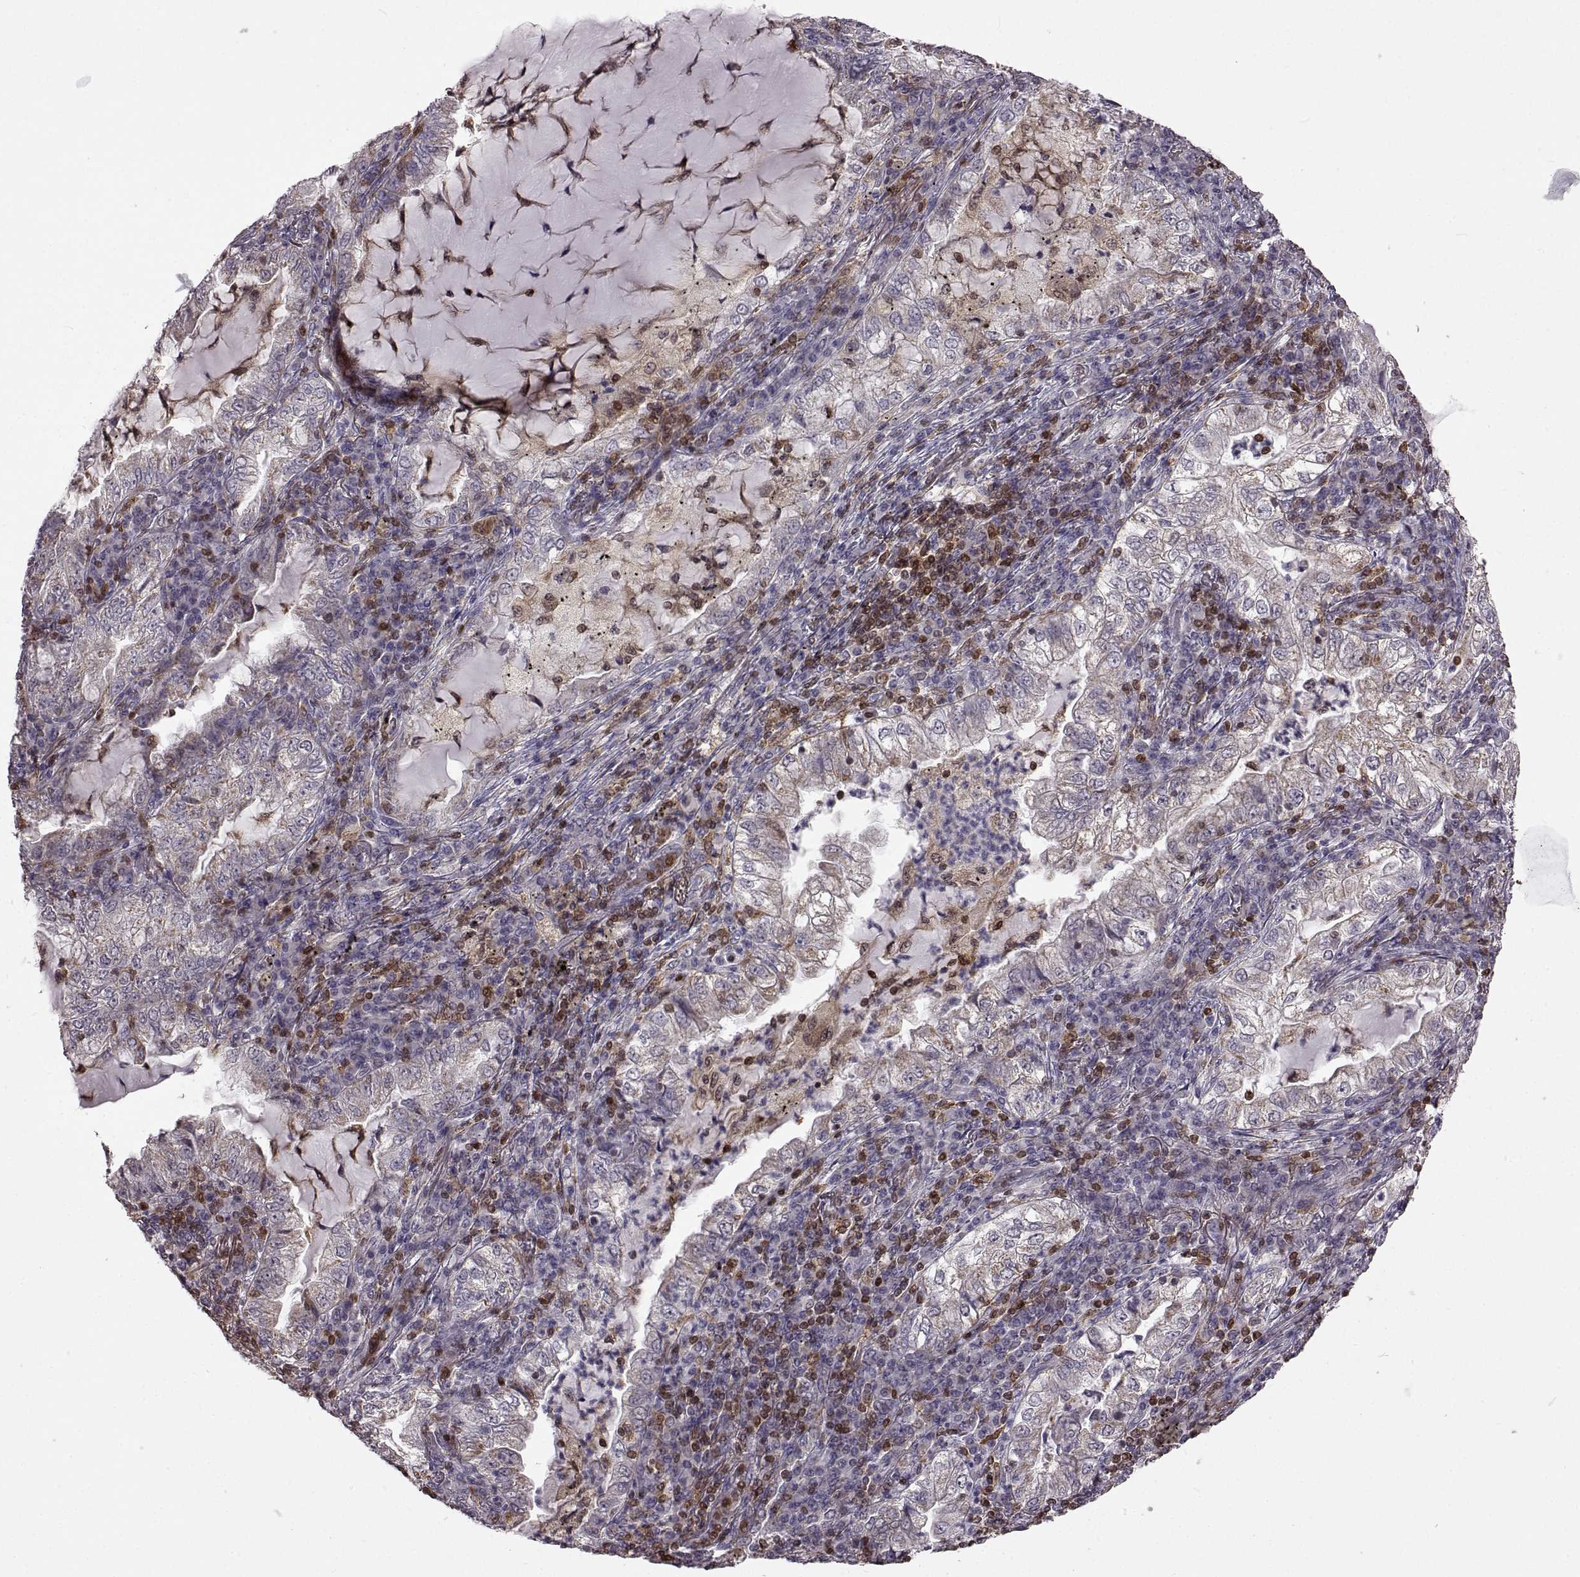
{"staining": {"intensity": "negative", "quantity": "none", "location": "none"}, "tissue": "lung cancer", "cell_type": "Tumor cells", "image_type": "cancer", "snomed": [{"axis": "morphology", "description": "Adenocarcinoma, NOS"}, {"axis": "topography", "description": "Lung"}], "caption": "An immunohistochemistry micrograph of lung cancer (adenocarcinoma) is shown. There is no staining in tumor cells of lung cancer (adenocarcinoma). The staining is performed using DAB brown chromogen with nuclei counter-stained in using hematoxylin.", "gene": "DOK2", "patient": {"sex": "female", "age": 73}}